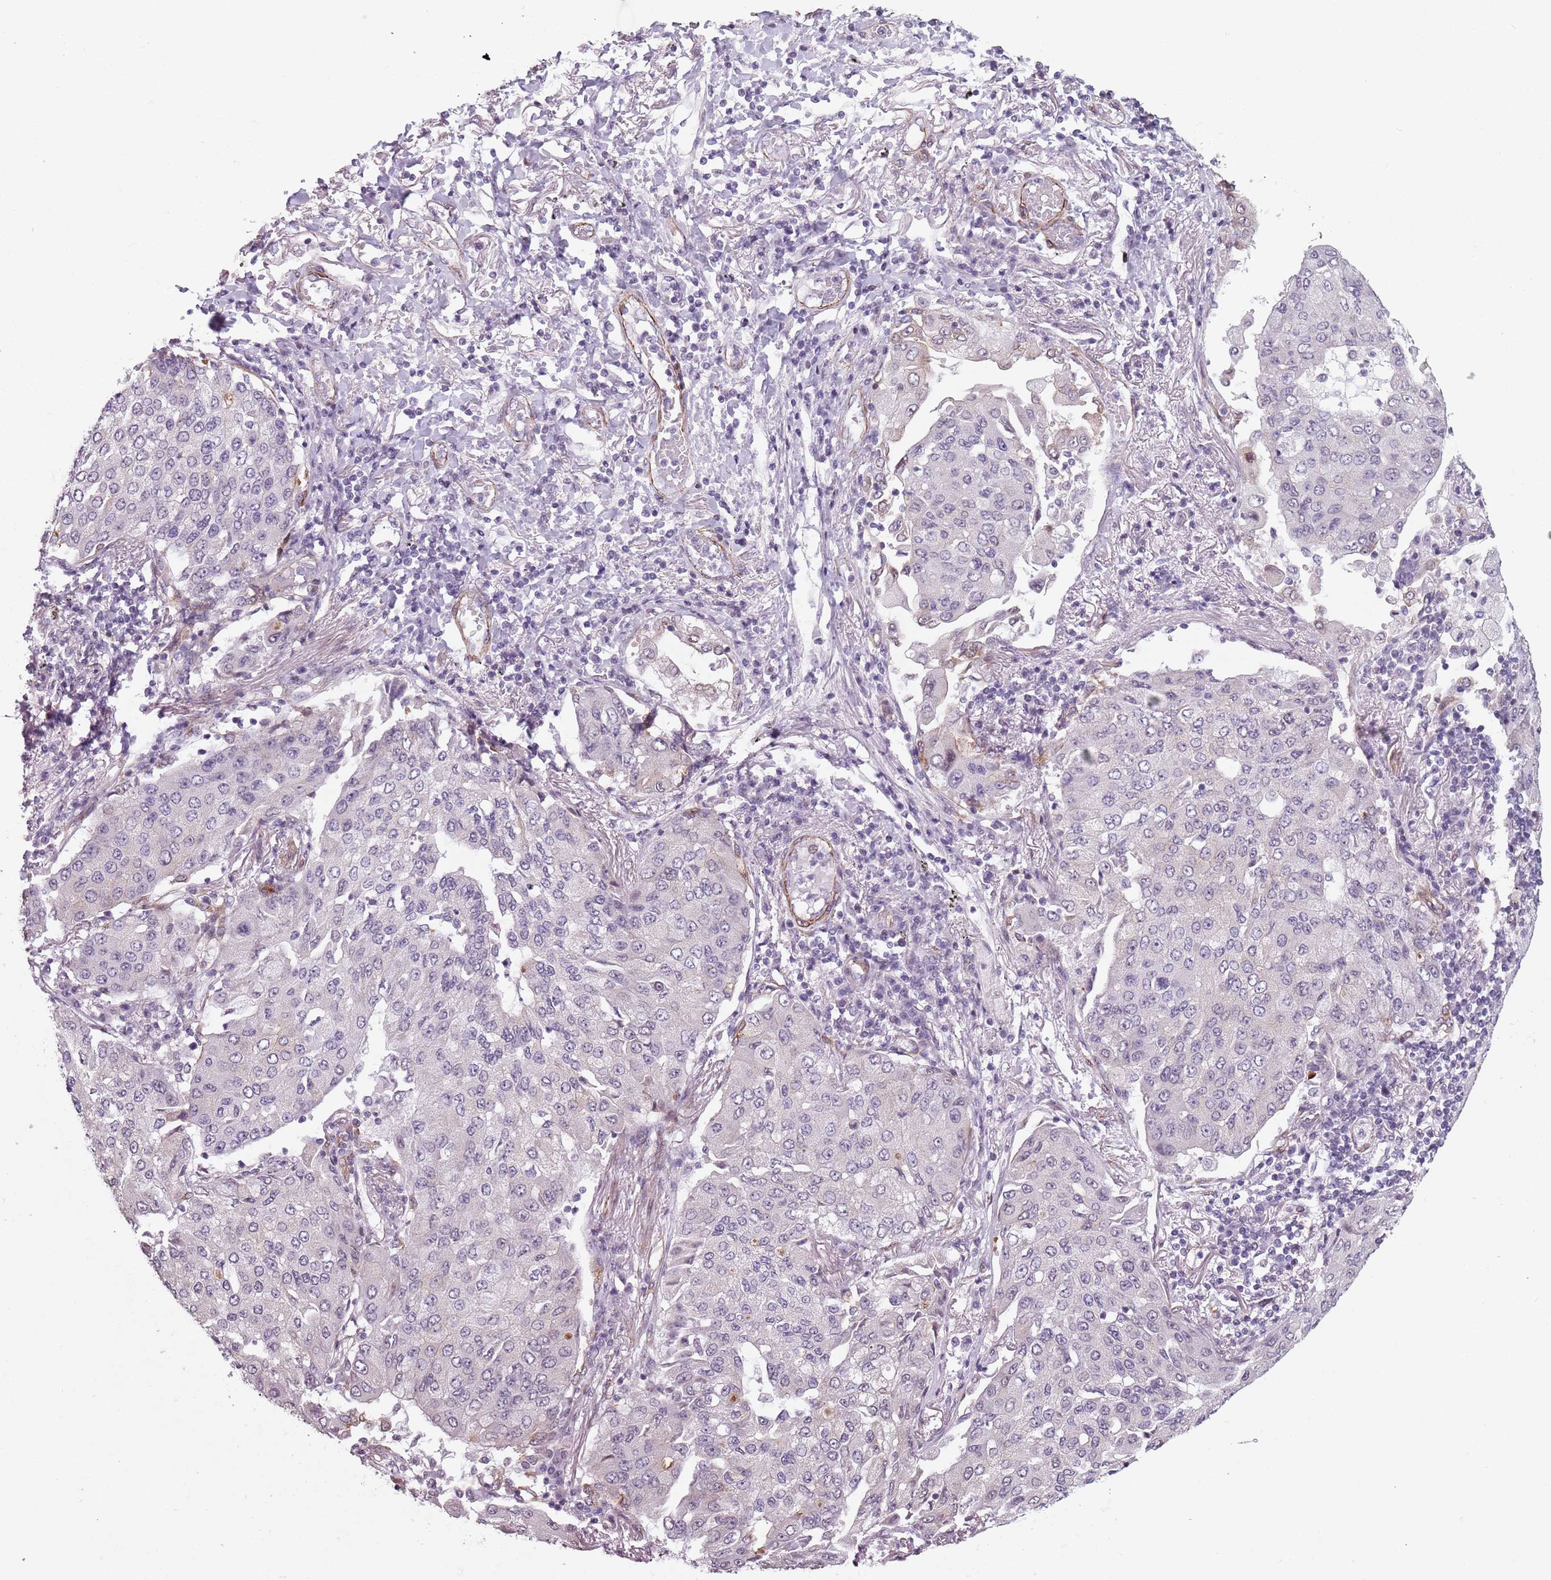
{"staining": {"intensity": "moderate", "quantity": "<25%", "location": "cytoplasmic/membranous"}, "tissue": "lung cancer", "cell_type": "Tumor cells", "image_type": "cancer", "snomed": [{"axis": "morphology", "description": "Squamous cell carcinoma, NOS"}, {"axis": "topography", "description": "Lung"}], "caption": "Immunohistochemical staining of squamous cell carcinoma (lung) demonstrates moderate cytoplasmic/membranous protein staining in about <25% of tumor cells.", "gene": "TMC4", "patient": {"sex": "male", "age": 74}}